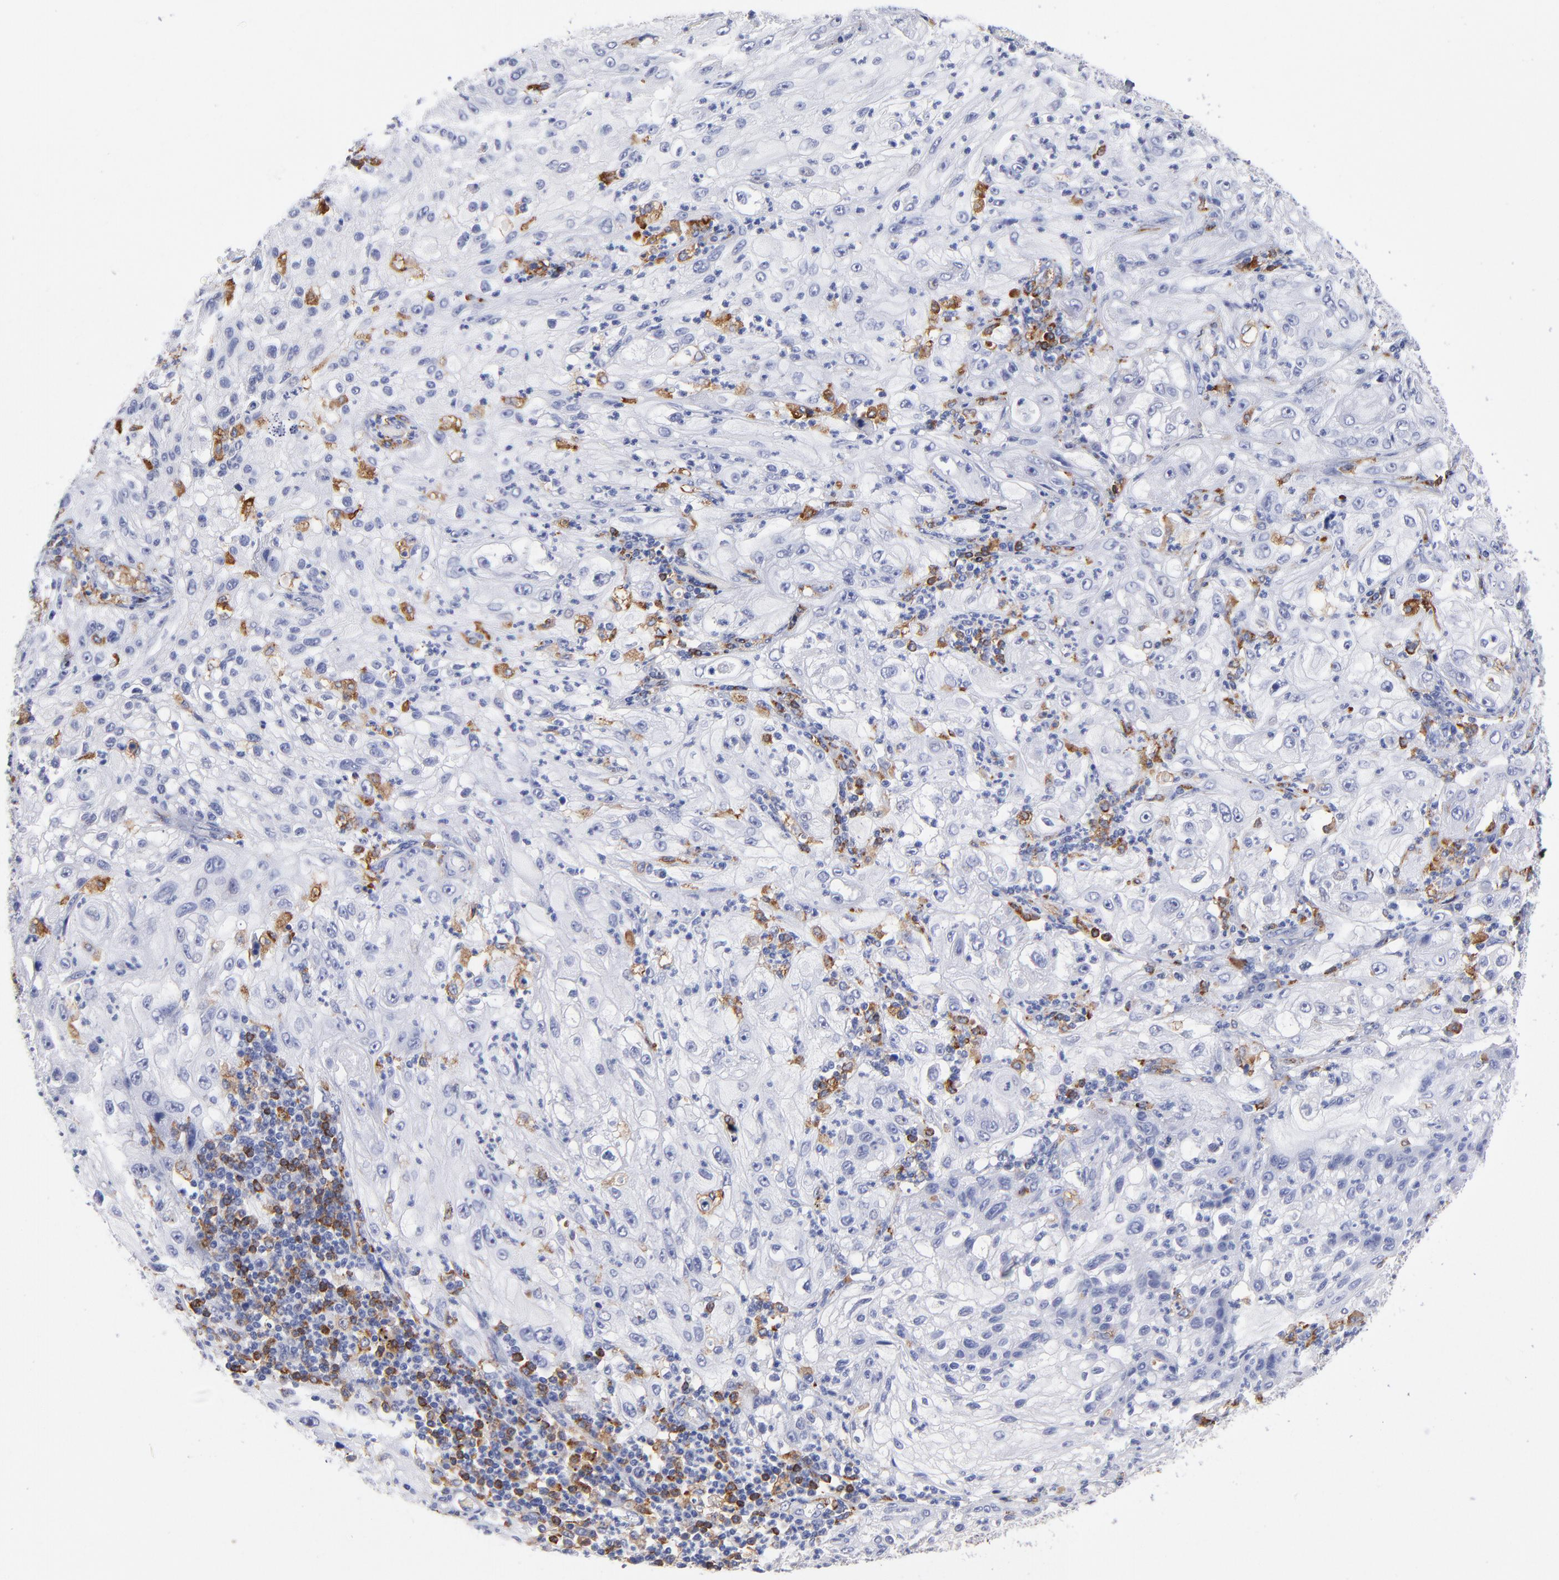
{"staining": {"intensity": "negative", "quantity": "none", "location": "none"}, "tissue": "lung cancer", "cell_type": "Tumor cells", "image_type": "cancer", "snomed": [{"axis": "morphology", "description": "Inflammation, NOS"}, {"axis": "morphology", "description": "Squamous cell carcinoma, NOS"}, {"axis": "topography", "description": "Lymph node"}, {"axis": "topography", "description": "Soft tissue"}, {"axis": "topography", "description": "Lung"}], "caption": "Immunohistochemistry (IHC) of lung cancer (squamous cell carcinoma) displays no positivity in tumor cells.", "gene": "CD180", "patient": {"sex": "male", "age": 66}}